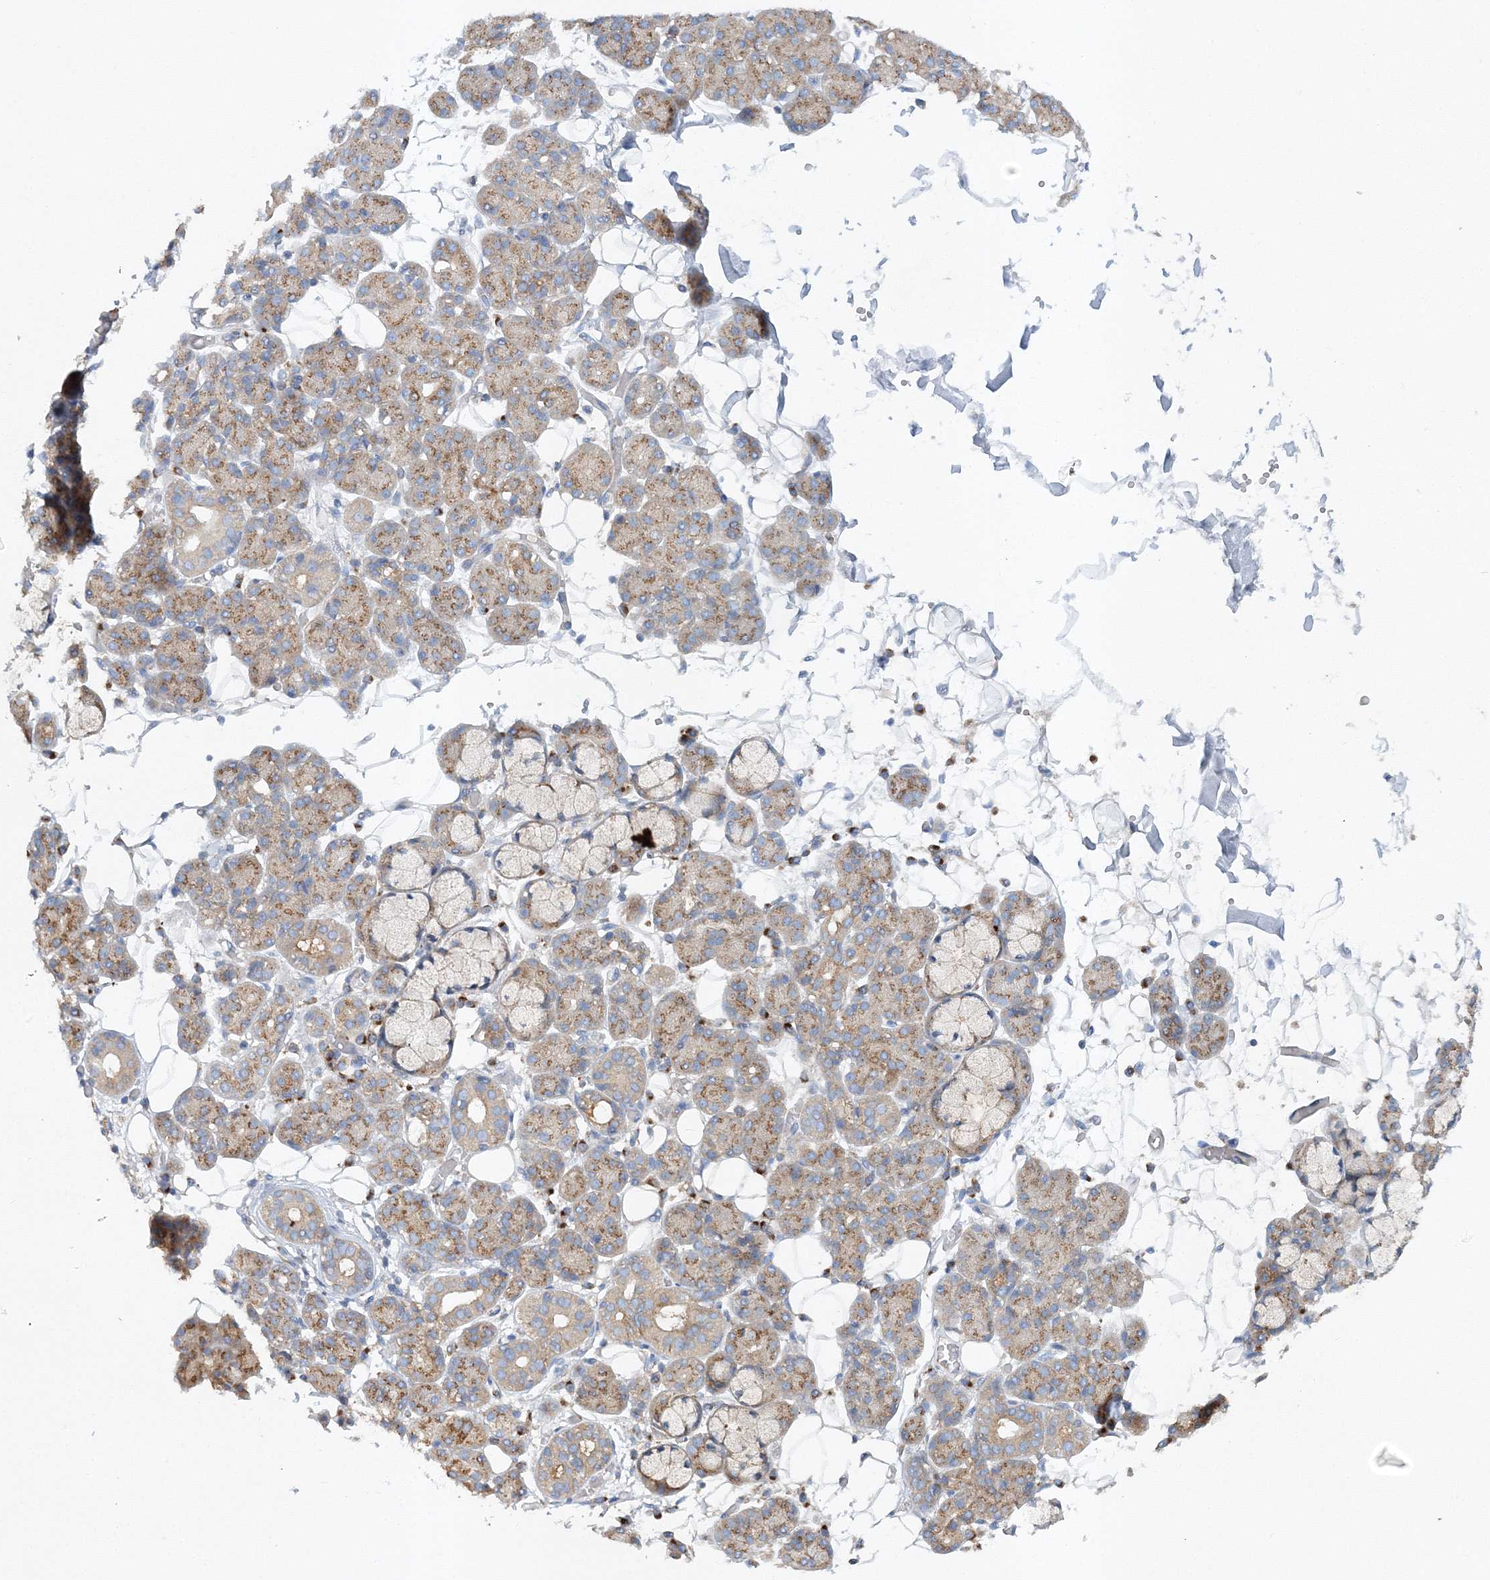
{"staining": {"intensity": "moderate", "quantity": "25%-75%", "location": "cytoplasmic/membranous"}, "tissue": "salivary gland", "cell_type": "Glandular cells", "image_type": "normal", "snomed": [{"axis": "morphology", "description": "Normal tissue, NOS"}, {"axis": "topography", "description": "Salivary gland"}], "caption": "Glandular cells show moderate cytoplasmic/membranous positivity in about 25%-75% of cells in benign salivary gland. (Stains: DAB in brown, nuclei in blue, Microscopy: brightfield microscopy at high magnification).", "gene": "SEC23IP", "patient": {"sex": "male", "age": 63}}